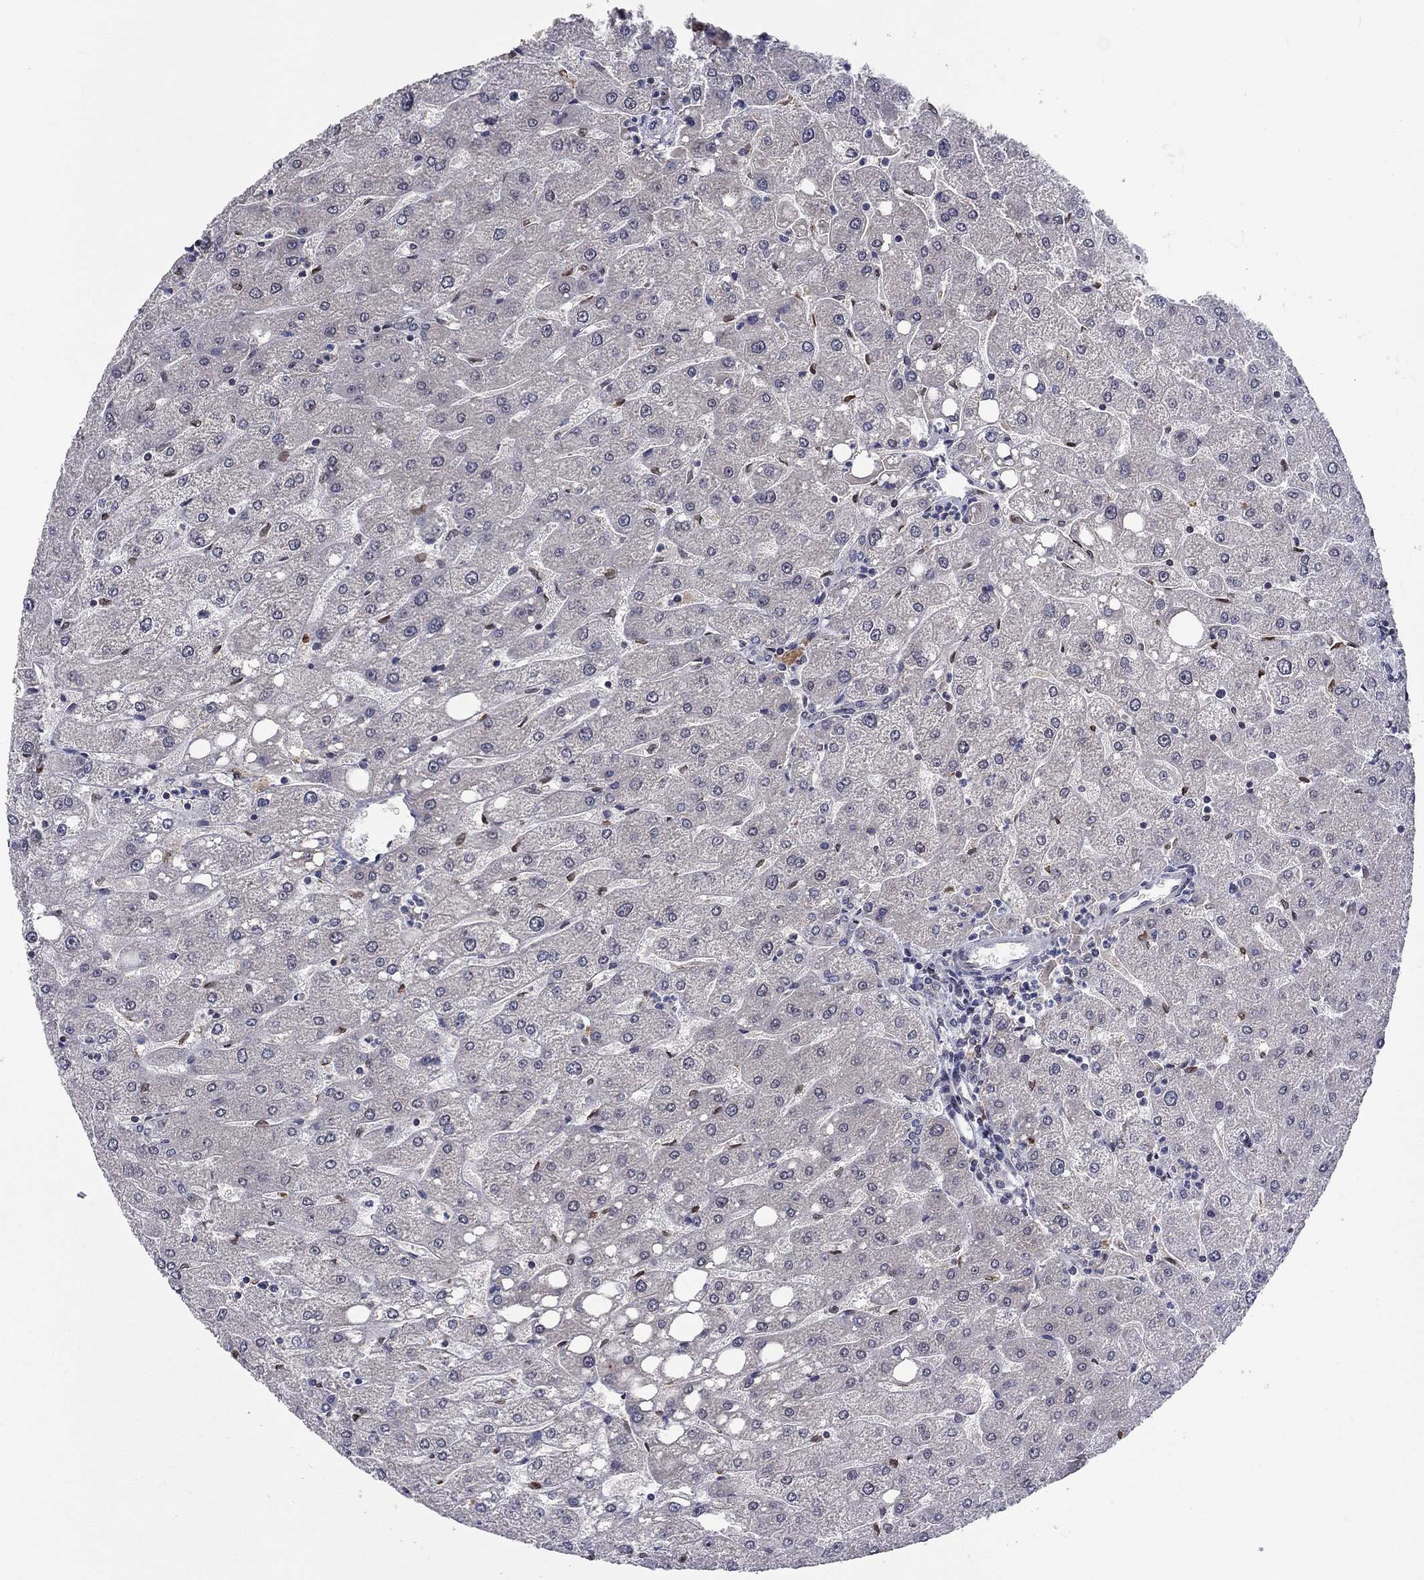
{"staining": {"intensity": "negative", "quantity": "none", "location": "none"}, "tissue": "liver", "cell_type": "Cholangiocytes", "image_type": "normal", "snomed": [{"axis": "morphology", "description": "Normal tissue, NOS"}, {"axis": "topography", "description": "Liver"}], "caption": "High power microscopy image of an immunohistochemistry histopathology image of benign liver, revealing no significant positivity in cholangiocytes. (Stains: DAB IHC with hematoxylin counter stain, Microscopy: brightfield microscopy at high magnification).", "gene": "CETN3", "patient": {"sex": "male", "age": 67}}